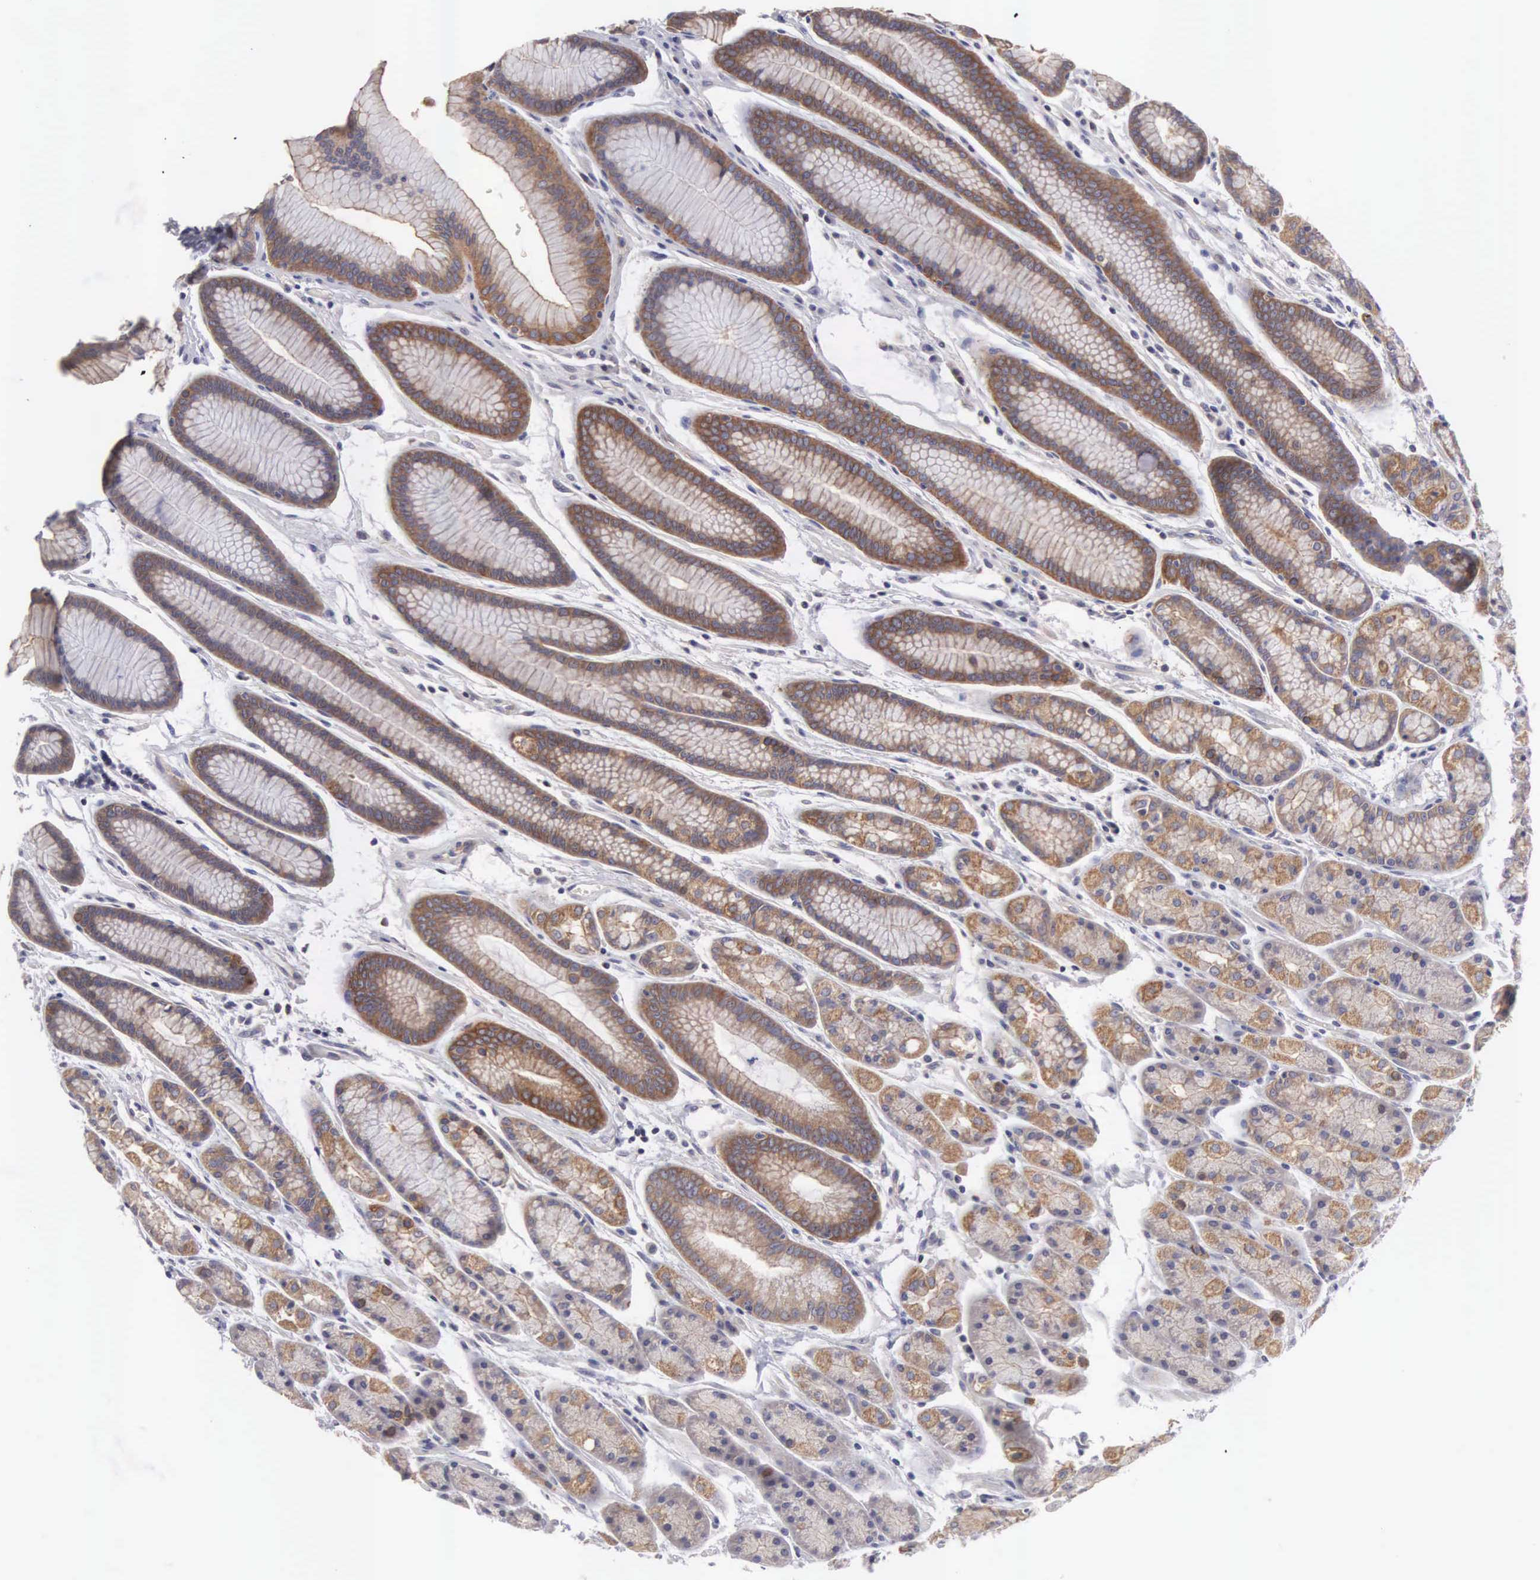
{"staining": {"intensity": "moderate", "quantity": "25%-75%", "location": "cytoplasmic/membranous"}, "tissue": "stomach", "cell_type": "Glandular cells", "image_type": "normal", "snomed": [{"axis": "morphology", "description": "Normal tissue, NOS"}, {"axis": "topography", "description": "Stomach, upper"}], "caption": "Glandular cells show medium levels of moderate cytoplasmic/membranous expression in approximately 25%-75% of cells in benign human stomach.", "gene": "TXLNG", "patient": {"sex": "male", "age": 72}}